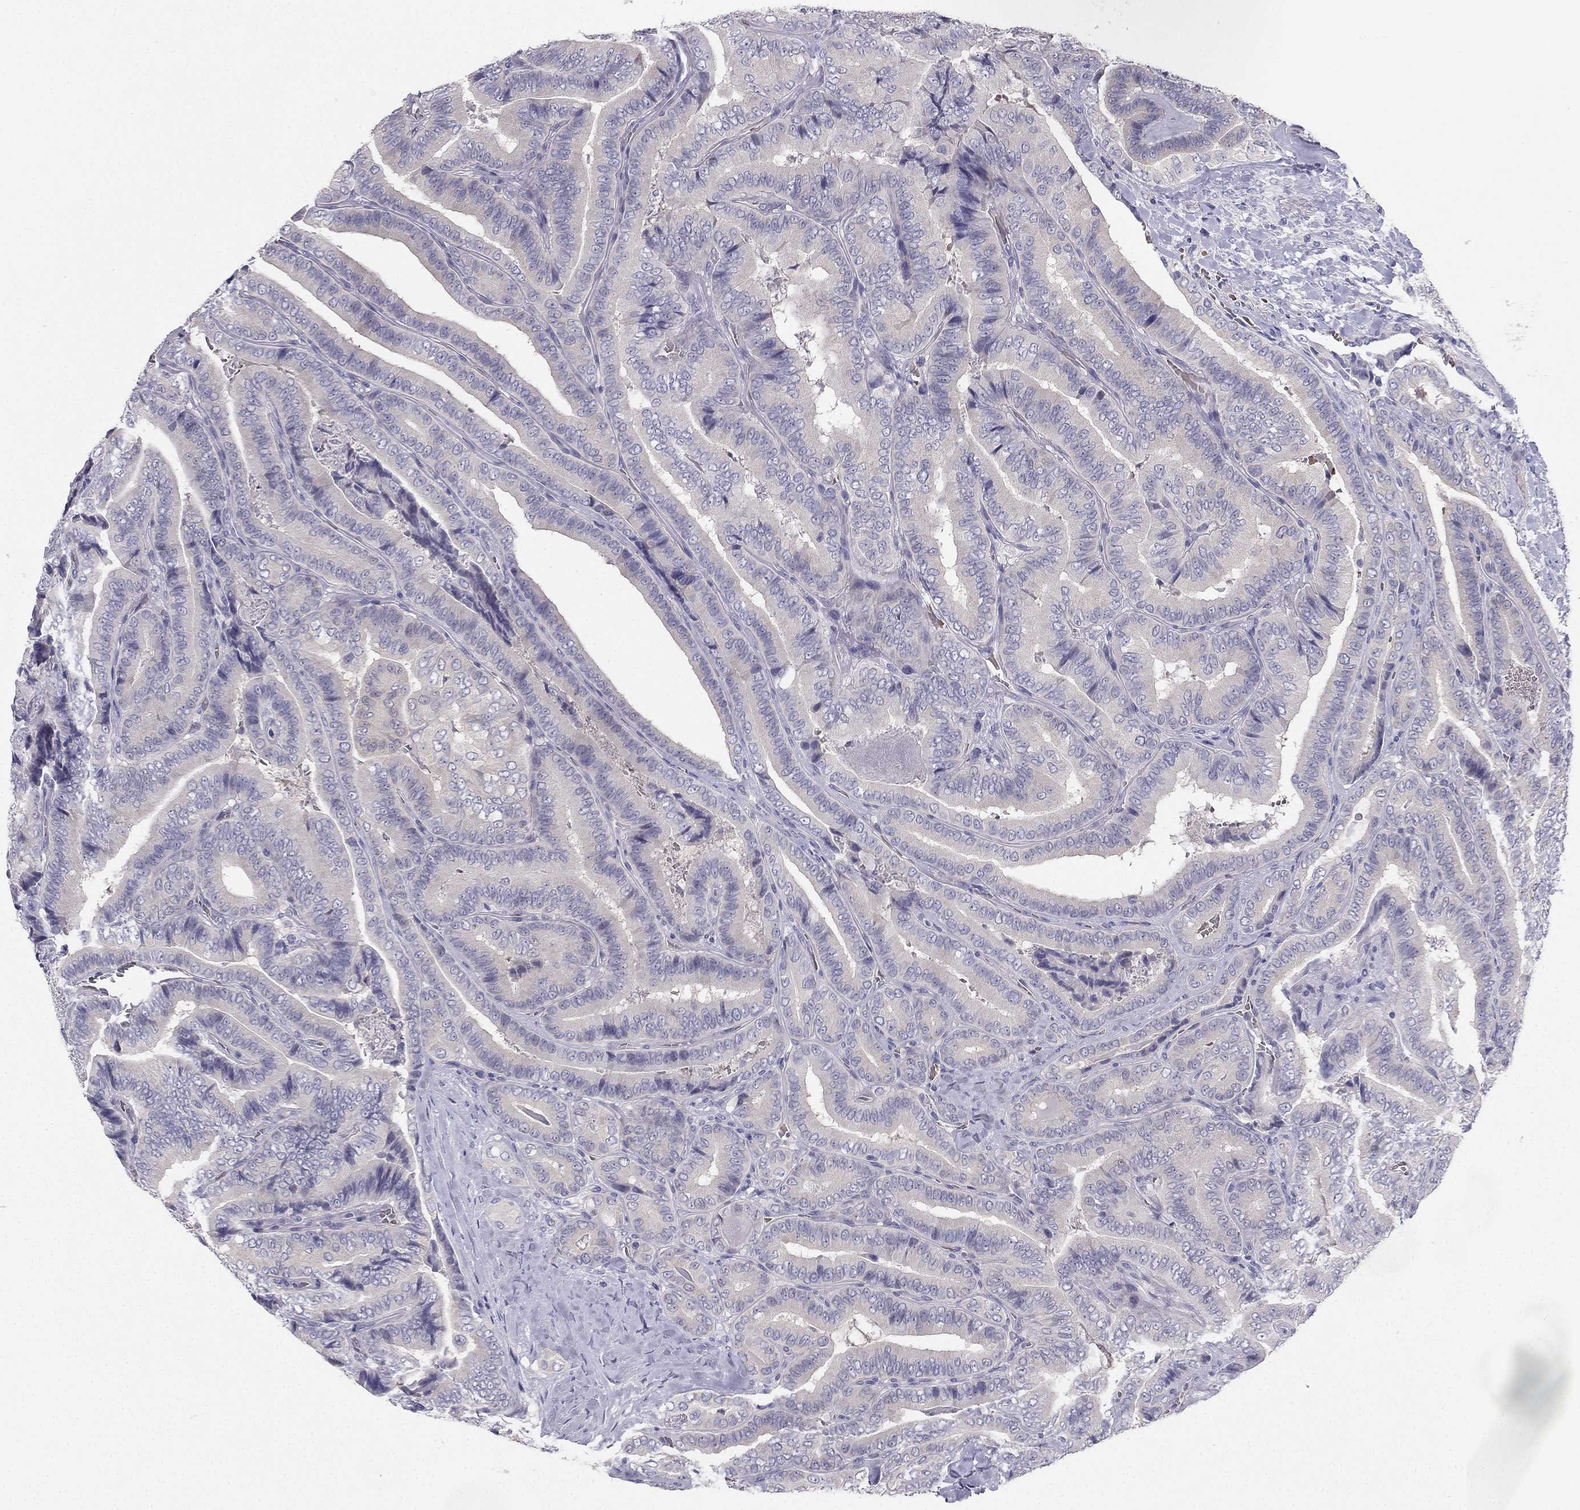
{"staining": {"intensity": "negative", "quantity": "none", "location": "none"}, "tissue": "thyroid cancer", "cell_type": "Tumor cells", "image_type": "cancer", "snomed": [{"axis": "morphology", "description": "Papillary adenocarcinoma, NOS"}, {"axis": "topography", "description": "Thyroid gland"}], "caption": "Immunohistochemistry photomicrograph of neoplastic tissue: human thyroid cancer stained with DAB demonstrates no significant protein staining in tumor cells.", "gene": "RSPH14", "patient": {"sex": "male", "age": 61}}